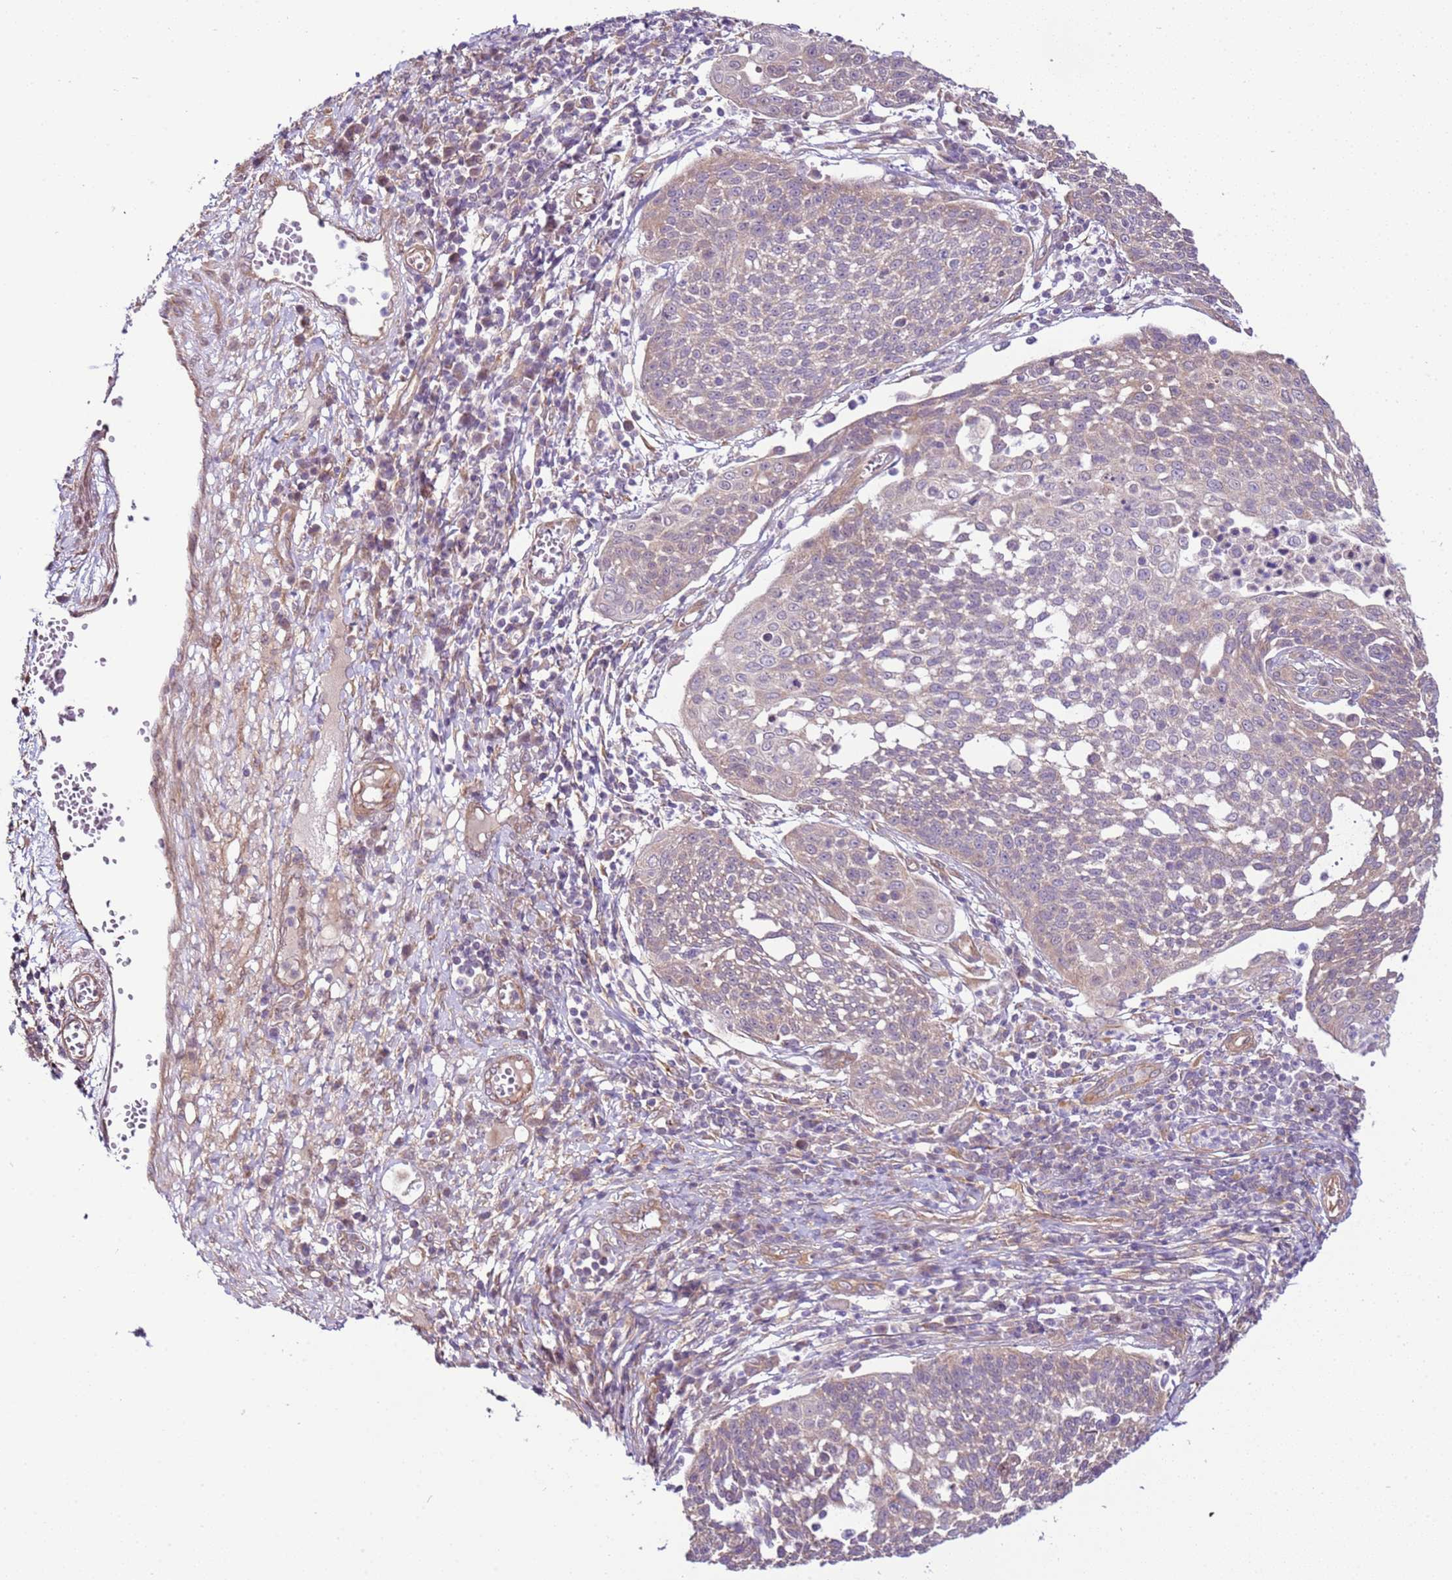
{"staining": {"intensity": "weak", "quantity": "<25%", "location": "cytoplasmic/membranous"}, "tissue": "cervical cancer", "cell_type": "Tumor cells", "image_type": "cancer", "snomed": [{"axis": "morphology", "description": "Squamous cell carcinoma, NOS"}, {"axis": "topography", "description": "Cervix"}], "caption": "The immunohistochemistry (IHC) micrograph has no significant positivity in tumor cells of cervical squamous cell carcinoma tissue.", "gene": "SCARA3", "patient": {"sex": "female", "age": 34}}